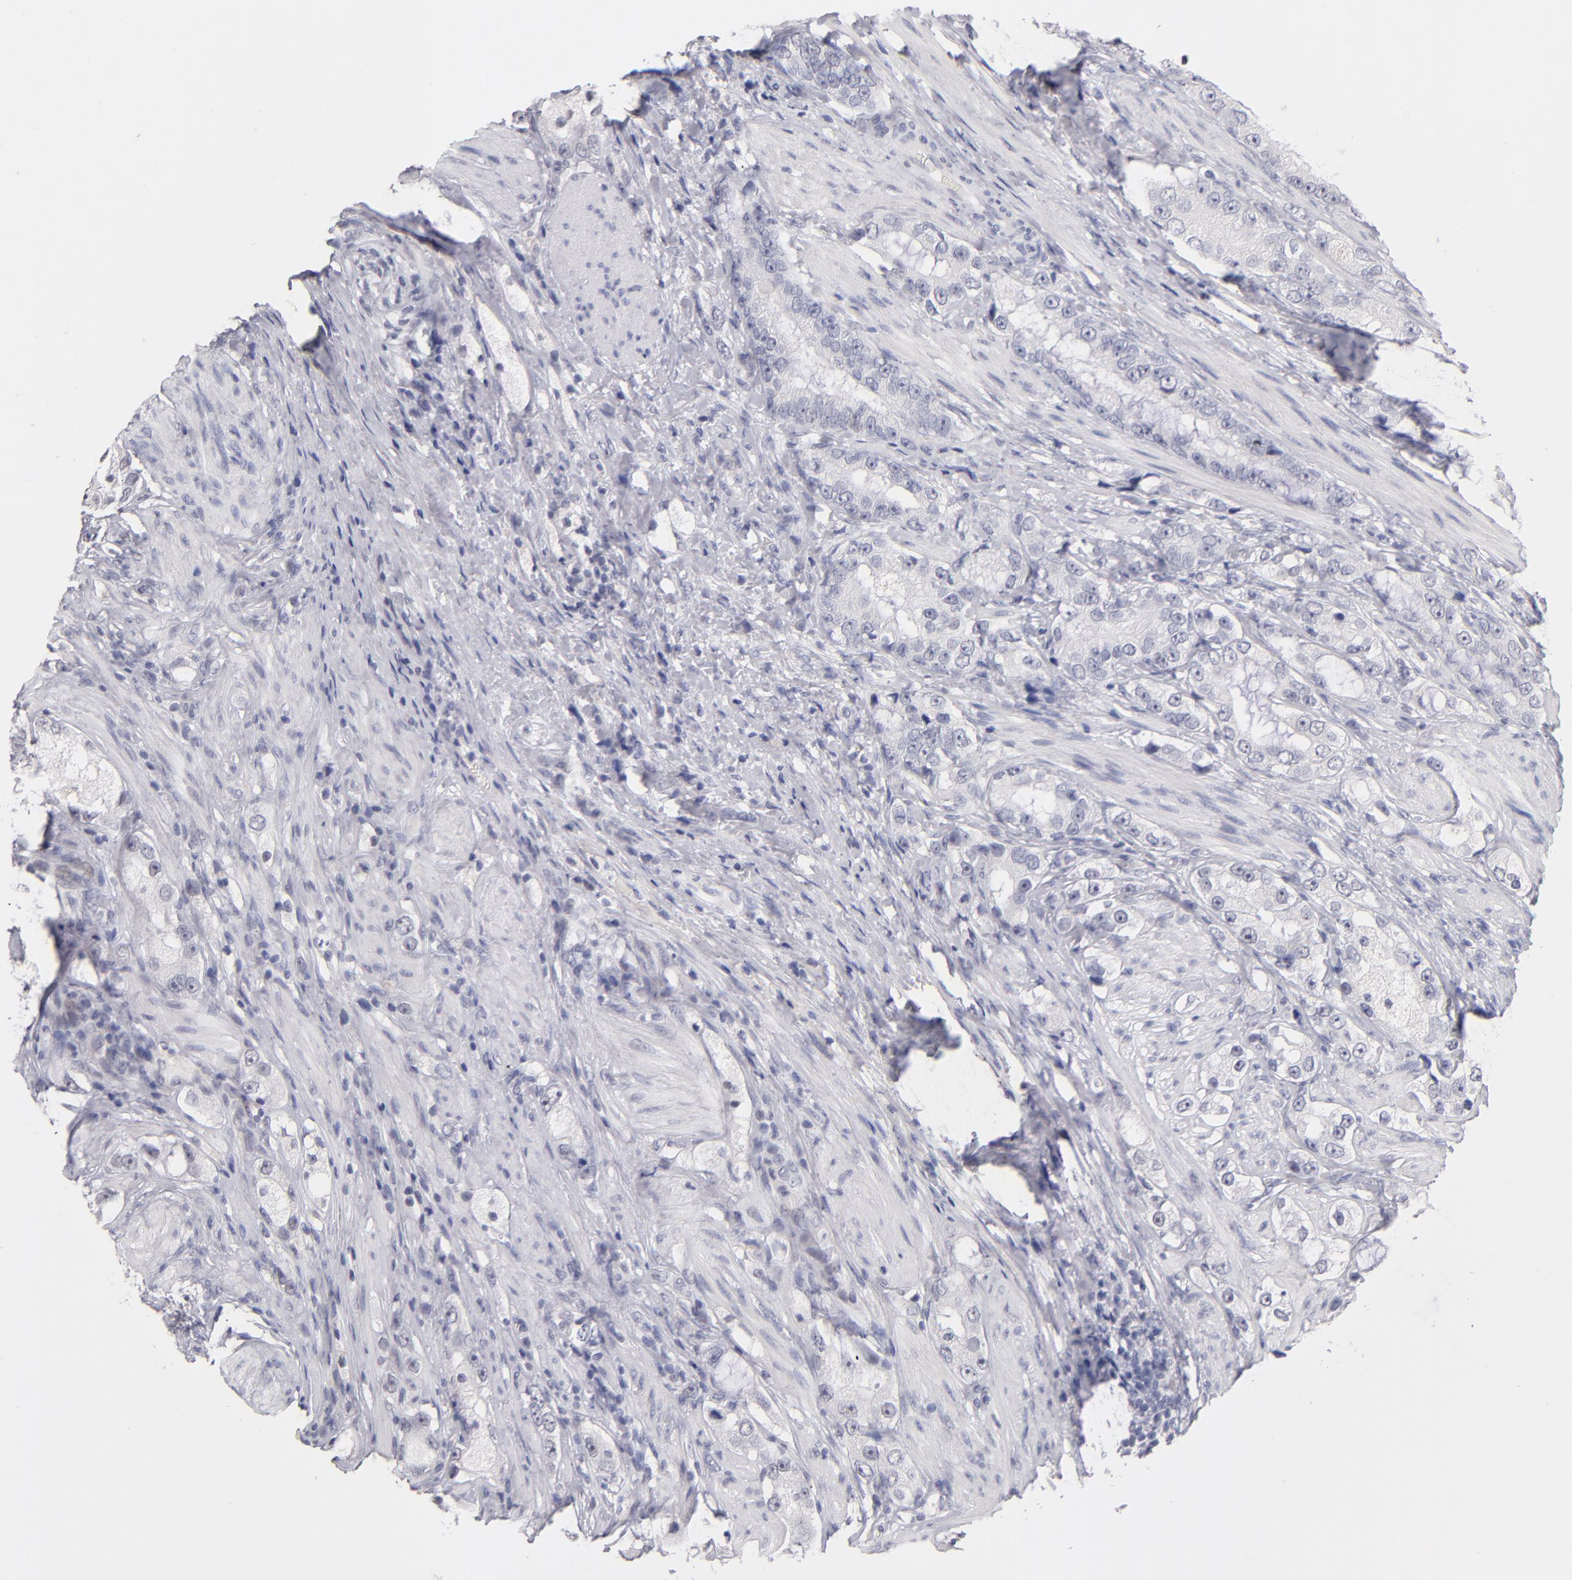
{"staining": {"intensity": "negative", "quantity": "none", "location": "none"}, "tissue": "prostate cancer", "cell_type": "Tumor cells", "image_type": "cancer", "snomed": [{"axis": "morphology", "description": "Adenocarcinoma, High grade"}, {"axis": "topography", "description": "Prostate"}], "caption": "Immunohistochemistry of high-grade adenocarcinoma (prostate) demonstrates no expression in tumor cells. (Brightfield microscopy of DAB (3,3'-diaminobenzidine) immunohistochemistry at high magnification).", "gene": "TEX11", "patient": {"sex": "male", "age": 63}}